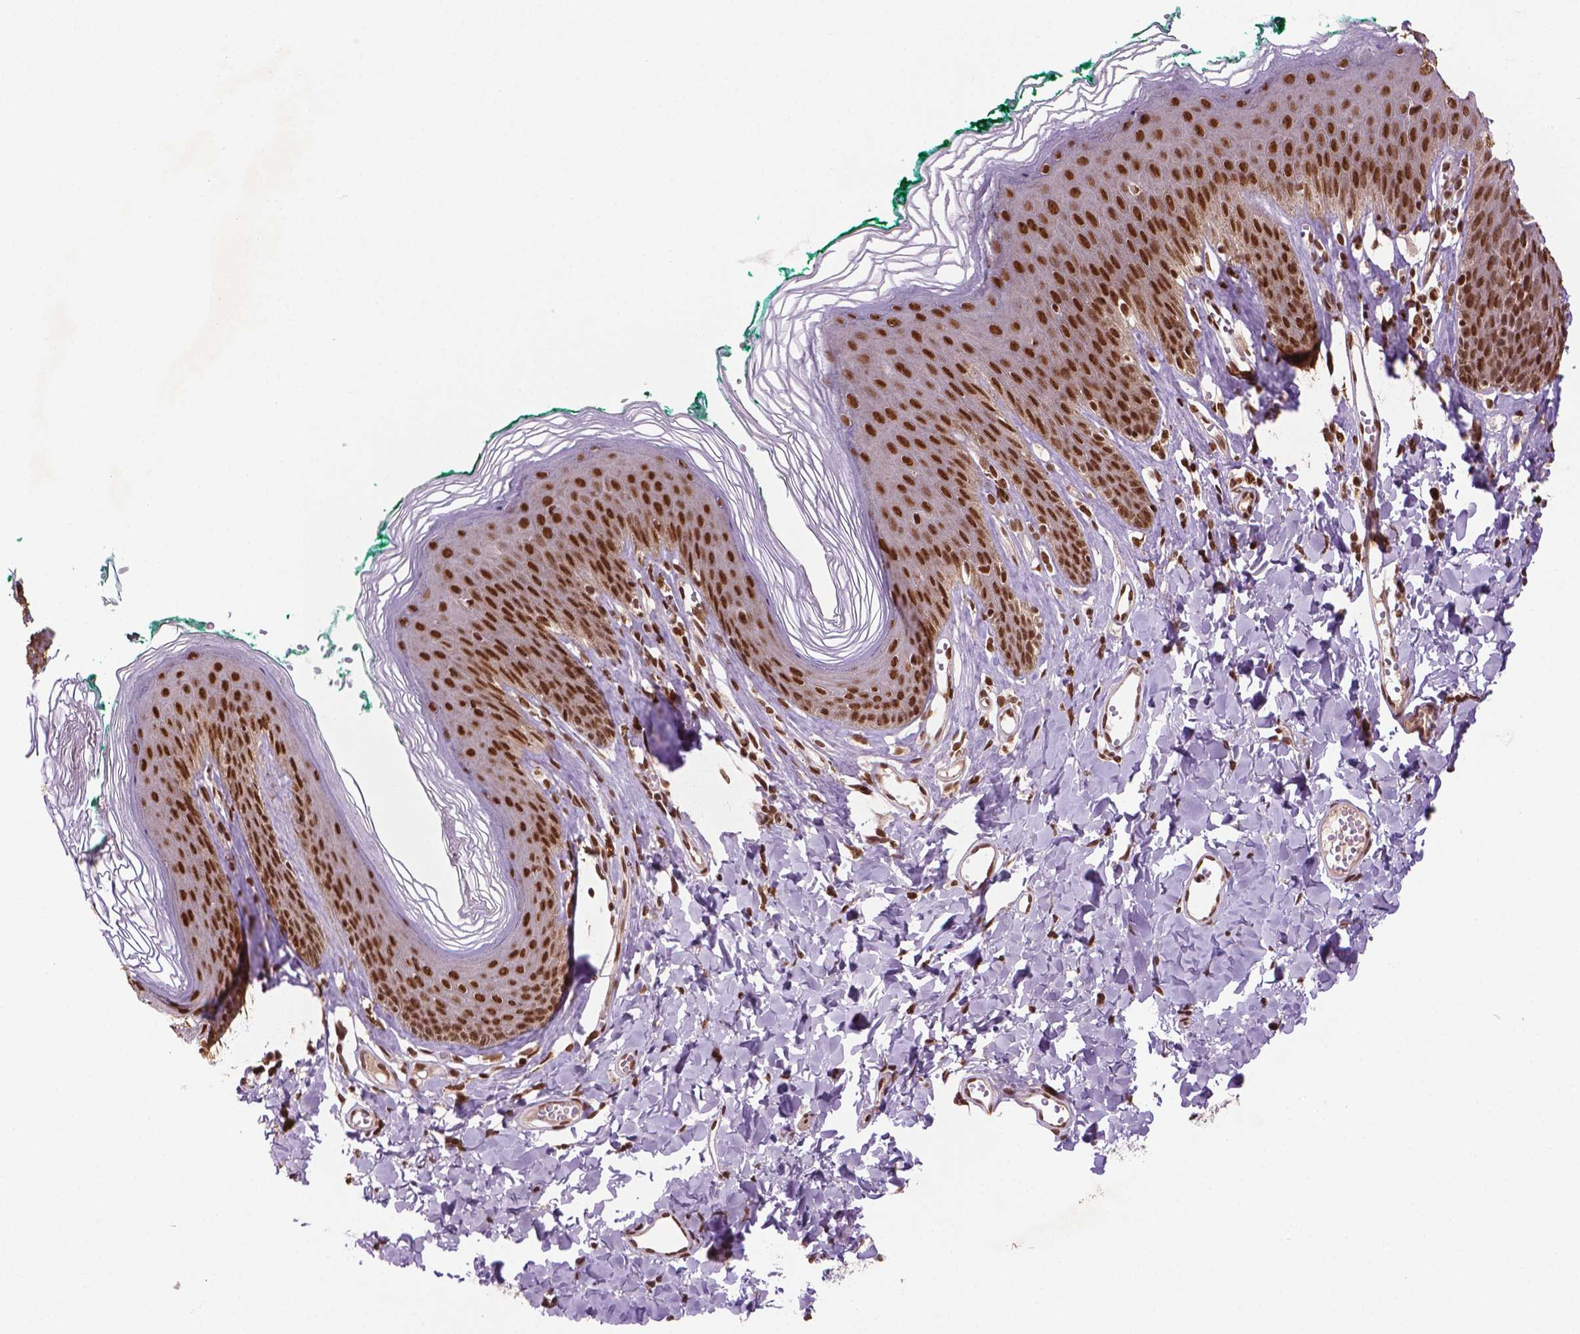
{"staining": {"intensity": "strong", "quantity": ">75%", "location": "nuclear"}, "tissue": "skin", "cell_type": "Epidermal cells", "image_type": "normal", "snomed": [{"axis": "morphology", "description": "Normal tissue, NOS"}, {"axis": "topography", "description": "Vulva"}, {"axis": "topography", "description": "Peripheral nerve tissue"}], "caption": "Protein staining of benign skin demonstrates strong nuclear expression in approximately >75% of epidermal cells.", "gene": "SIRT6", "patient": {"sex": "female", "age": 66}}